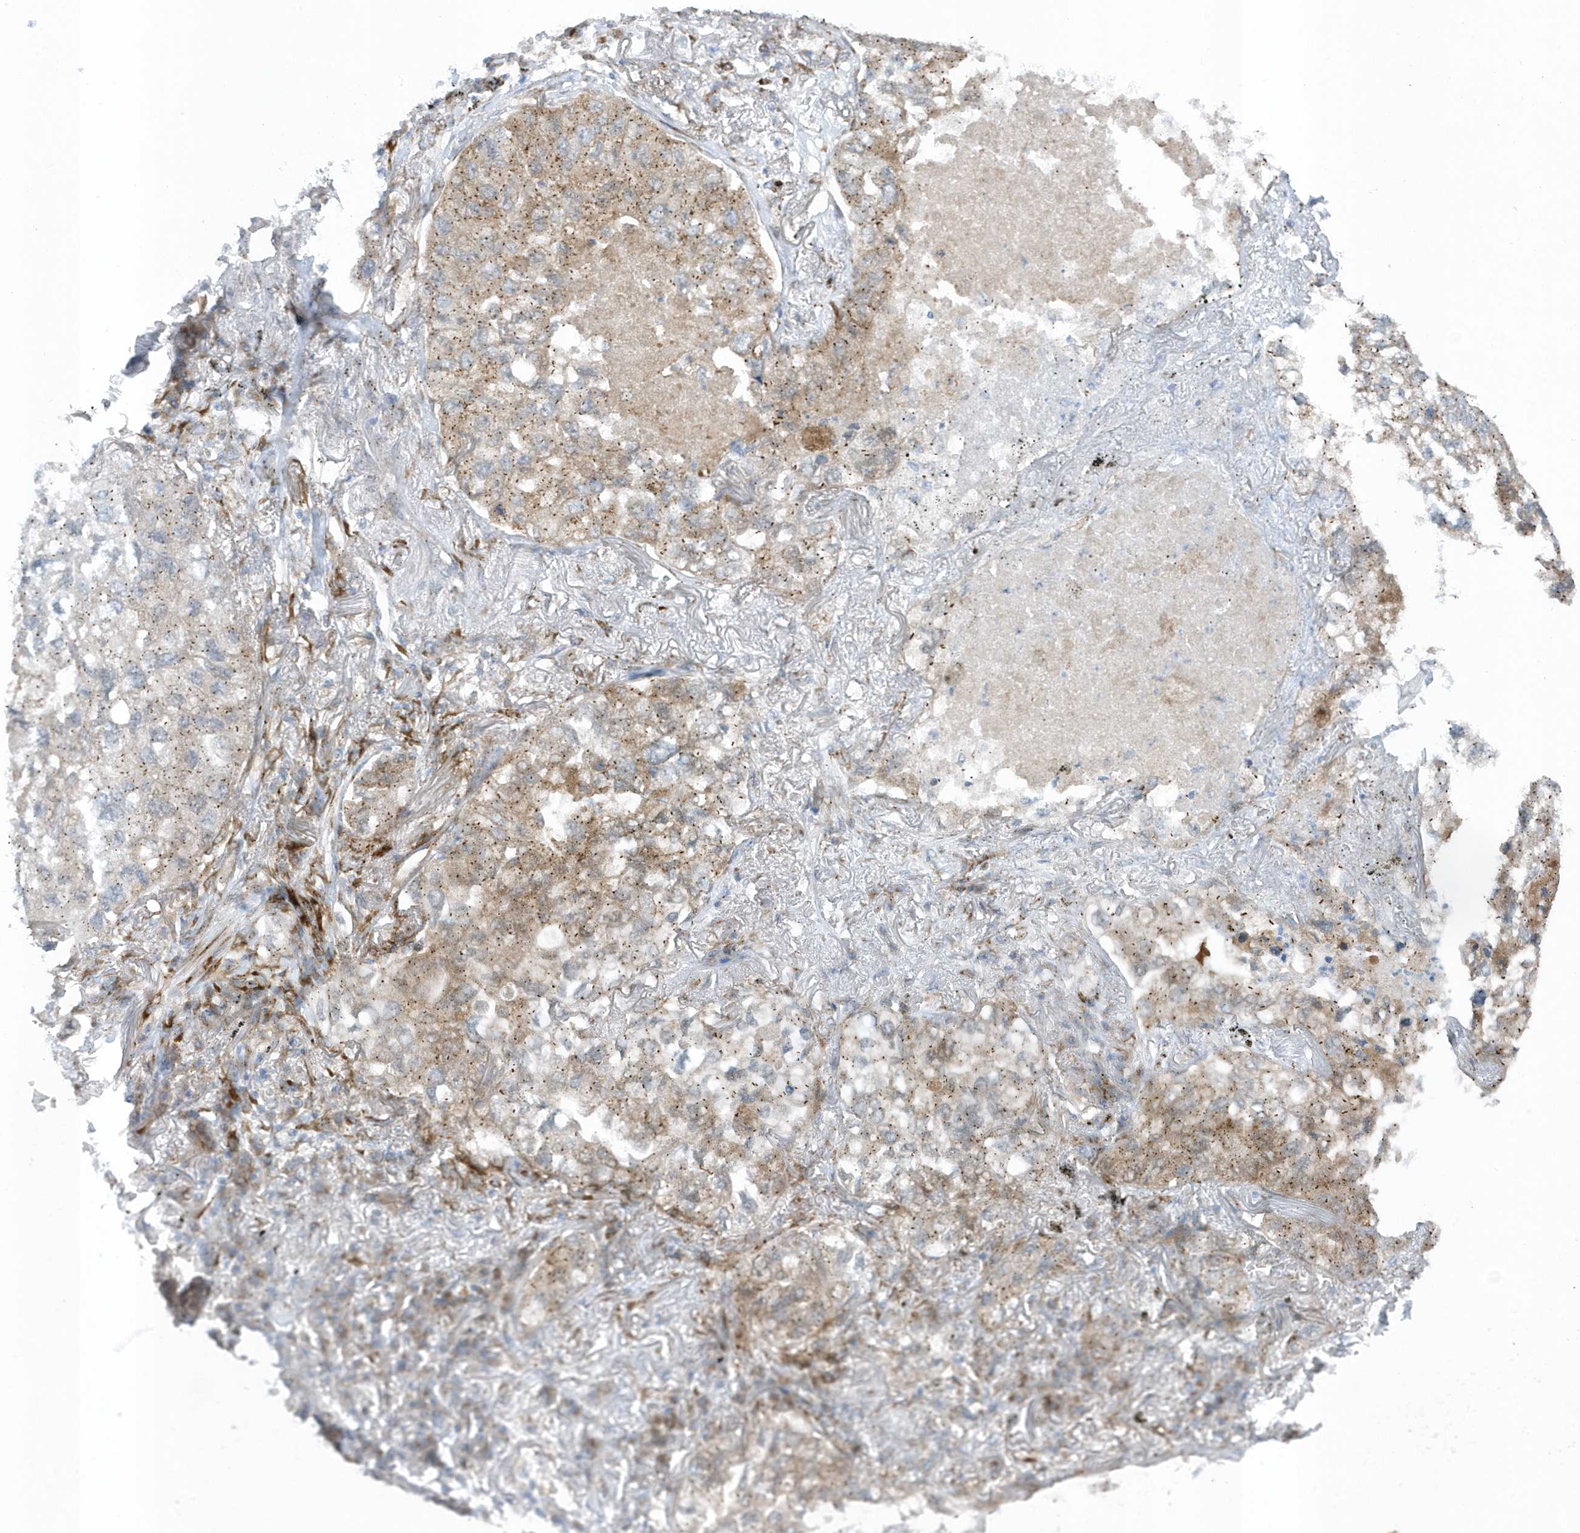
{"staining": {"intensity": "moderate", "quantity": "25%-75%", "location": "cytoplasmic/membranous"}, "tissue": "lung cancer", "cell_type": "Tumor cells", "image_type": "cancer", "snomed": [{"axis": "morphology", "description": "Adenocarcinoma, NOS"}, {"axis": "topography", "description": "Lung"}], "caption": "About 25%-75% of tumor cells in human lung adenocarcinoma reveal moderate cytoplasmic/membranous protein staining as visualized by brown immunohistochemical staining.", "gene": "FAM98A", "patient": {"sex": "male", "age": 65}}